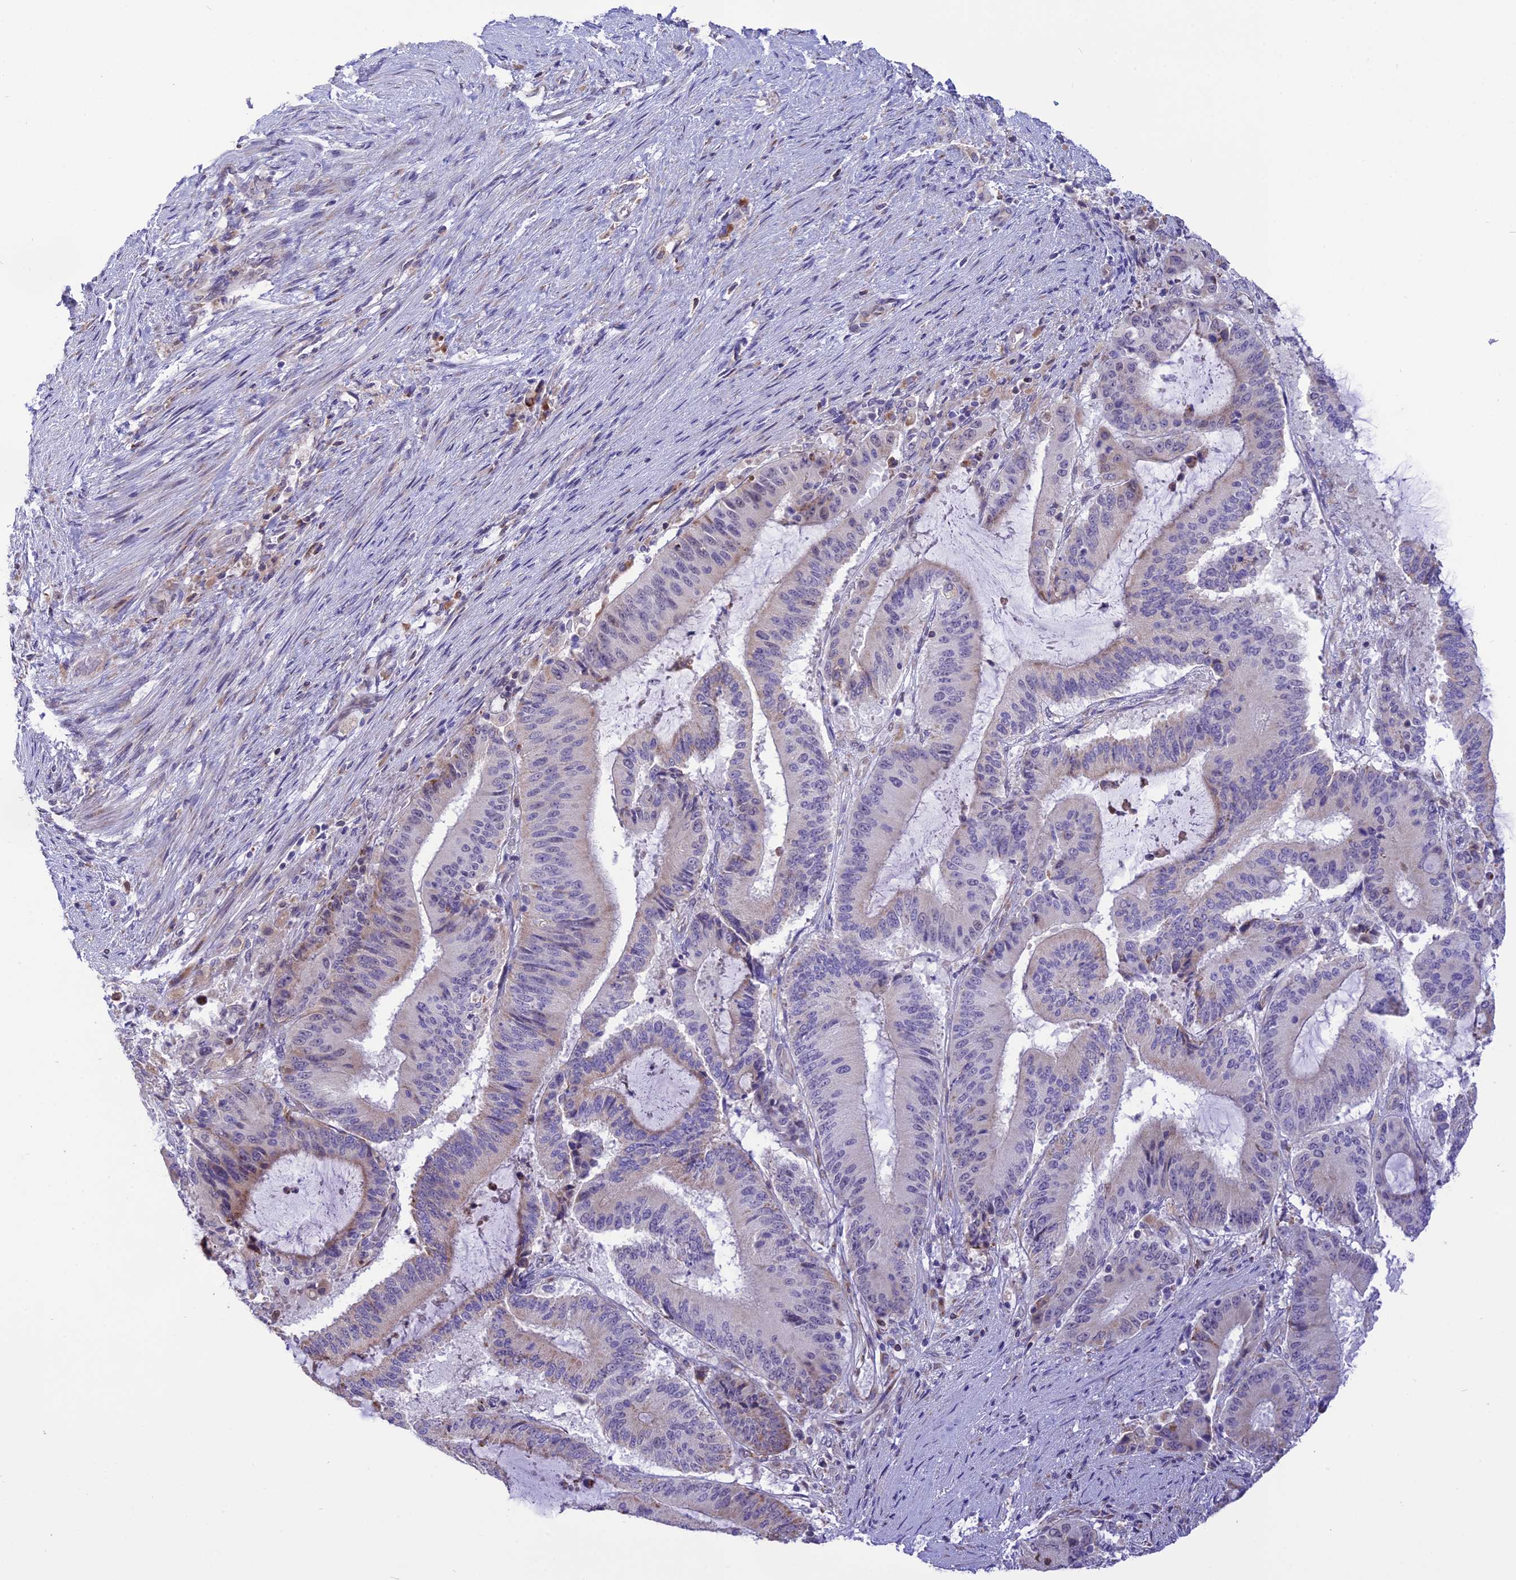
{"staining": {"intensity": "moderate", "quantity": "<25%", "location": "cytoplasmic/membranous"}, "tissue": "liver cancer", "cell_type": "Tumor cells", "image_type": "cancer", "snomed": [{"axis": "morphology", "description": "Normal tissue, NOS"}, {"axis": "morphology", "description": "Cholangiocarcinoma"}, {"axis": "topography", "description": "Liver"}, {"axis": "topography", "description": "Peripheral nerve tissue"}], "caption": "A histopathology image of human liver cancer stained for a protein reveals moderate cytoplasmic/membranous brown staining in tumor cells.", "gene": "DOC2B", "patient": {"sex": "female", "age": 73}}